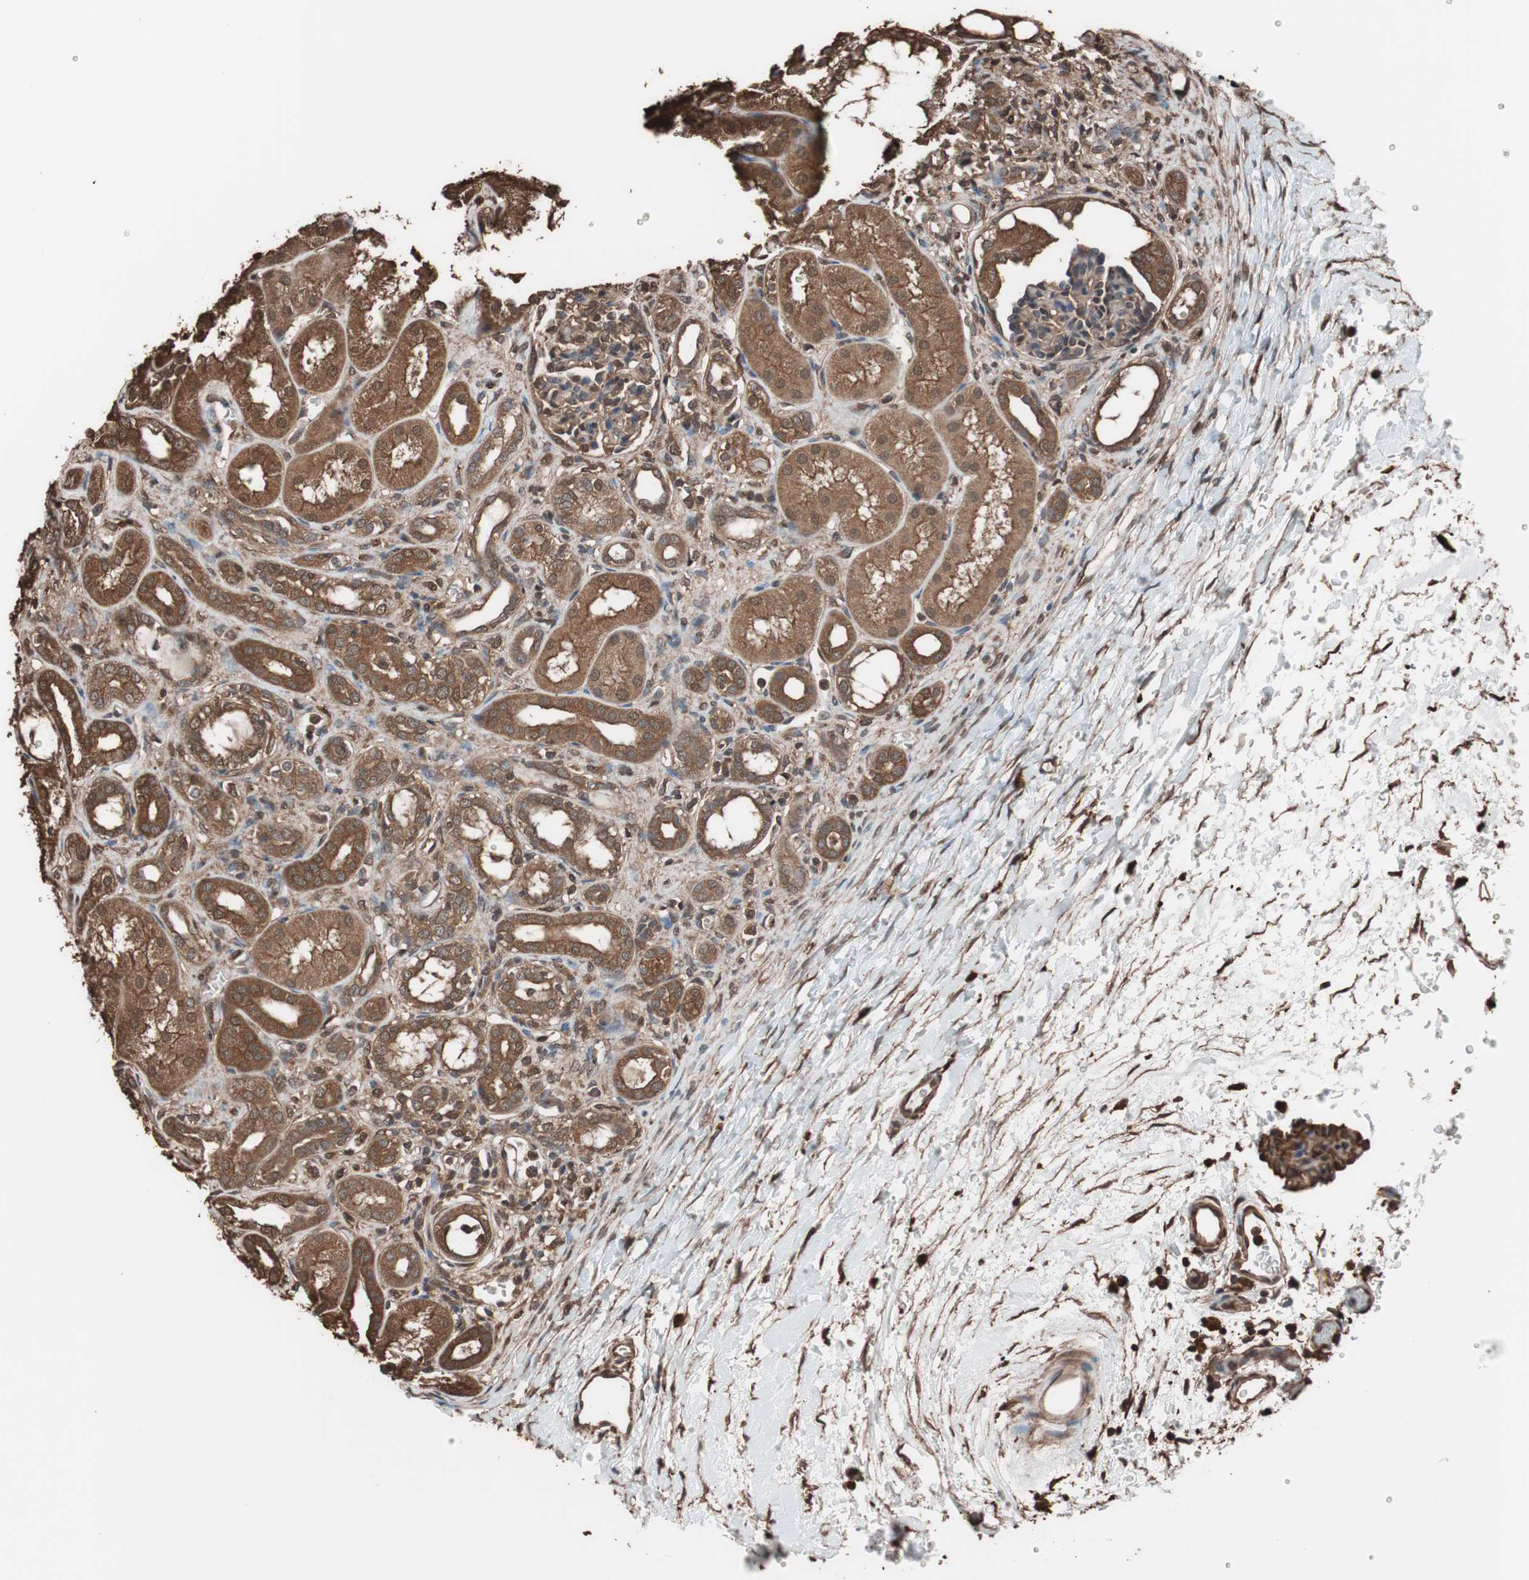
{"staining": {"intensity": "moderate", "quantity": ">75%", "location": "cytoplasmic/membranous"}, "tissue": "kidney", "cell_type": "Cells in glomeruli", "image_type": "normal", "snomed": [{"axis": "morphology", "description": "Normal tissue, NOS"}, {"axis": "topography", "description": "Kidney"}], "caption": "Immunohistochemistry (IHC) histopathology image of benign kidney stained for a protein (brown), which displays medium levels of moderate cytoplasmic/membranous expression in about >75% of cells in glomeruli.", "gene": "CALM2", "patient": {"sex": "male", "age": 7}}